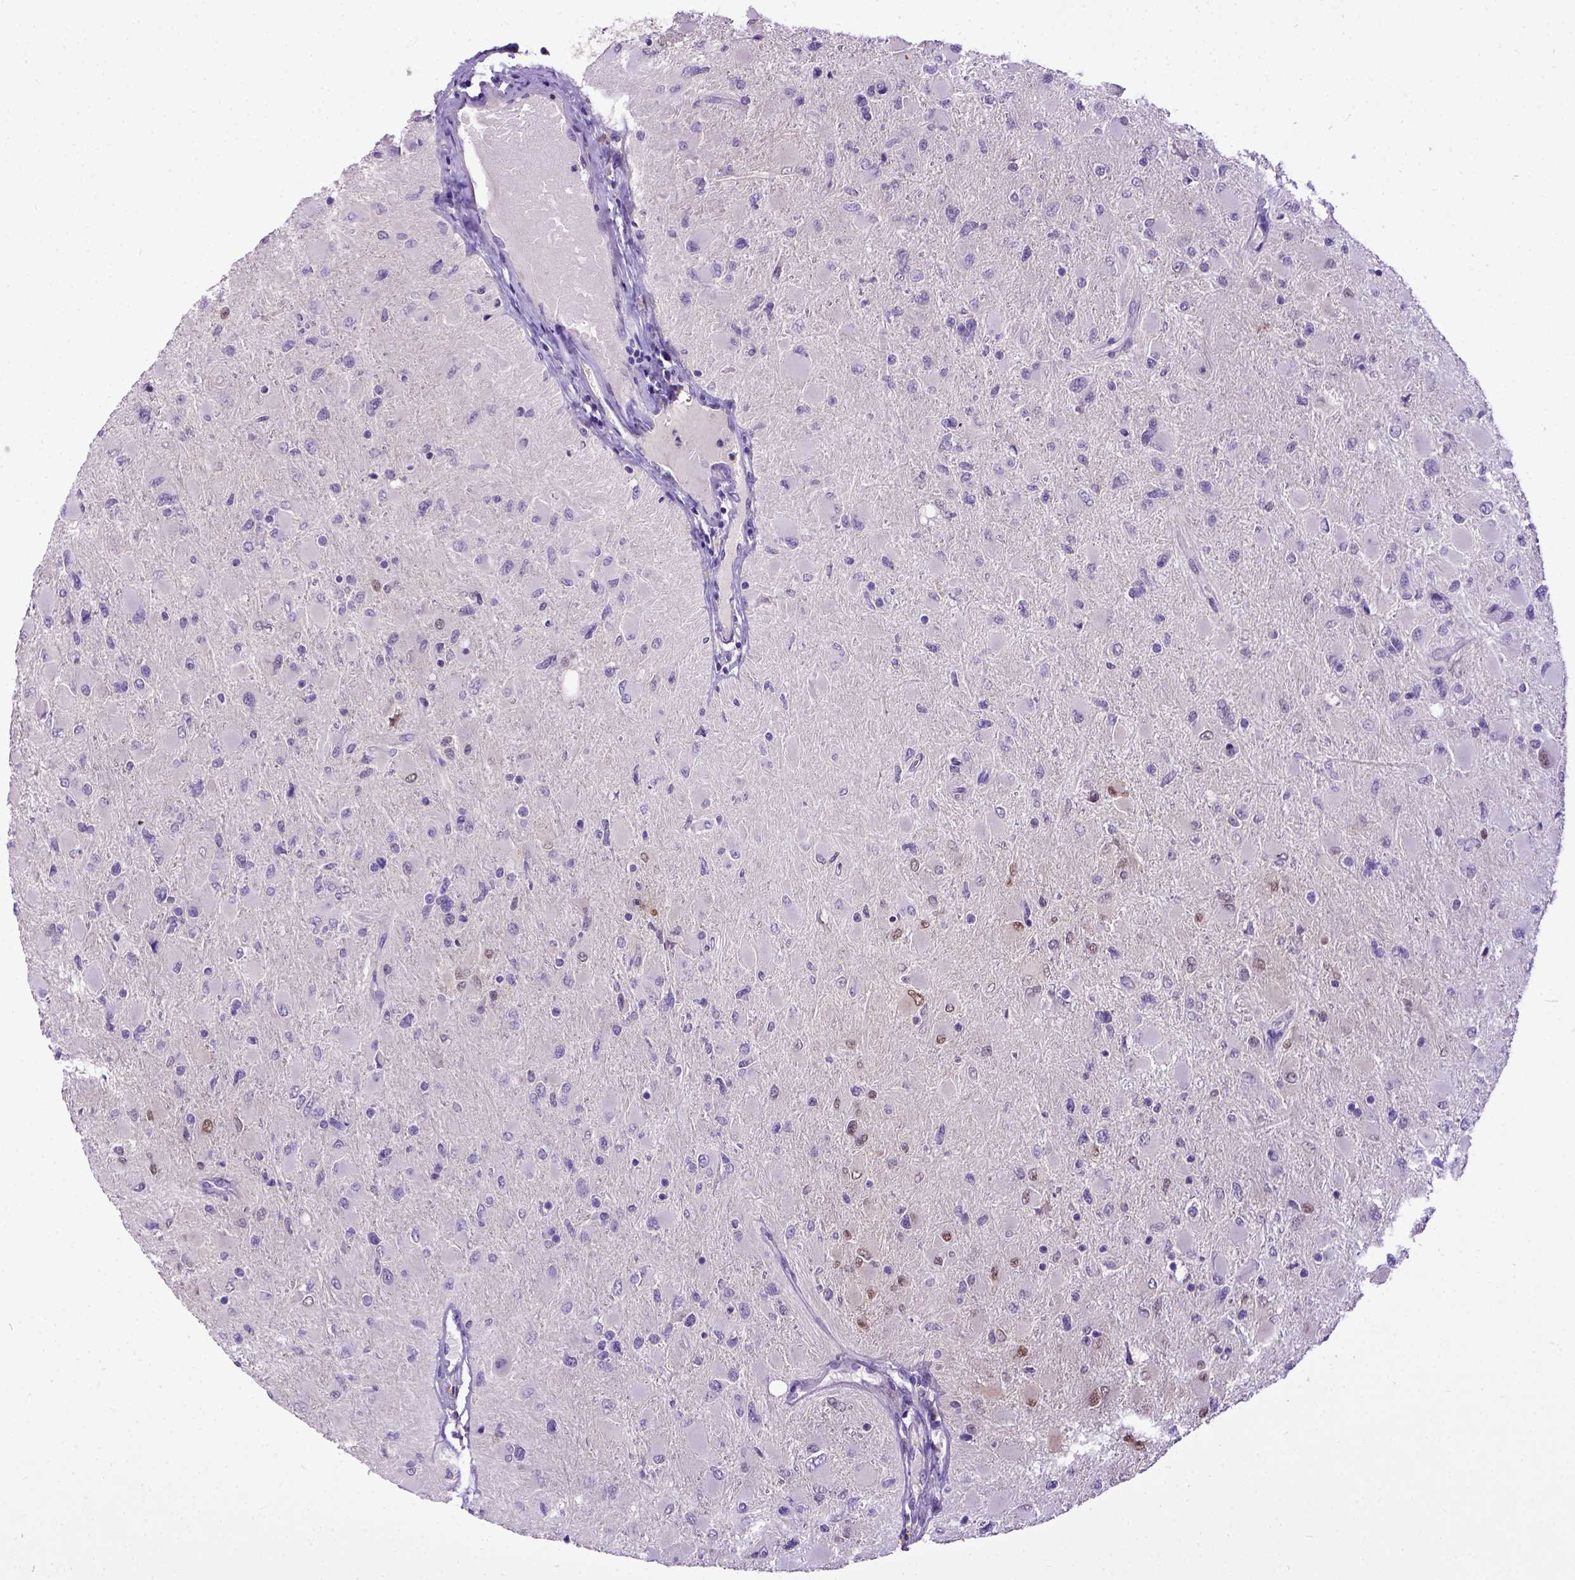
{"staining": {"intensity": "negative", "quantity": "none", "location": "none"}, "tissue": "glioma", "cell_type": "Tumor cells", "image_type": "cancer", "snomed": [{"axis": "morphology", "description": "Glioma, malignant, High grade"}, {"axis": "topography", "description": "Cerebral cortex"}], "caption": "A histopathology image of human malignant glioma (high-grade) is negative for staining in tumor cells.", "gene": "CDKN1A", "patient": {"sex": "female", "age": 36}}